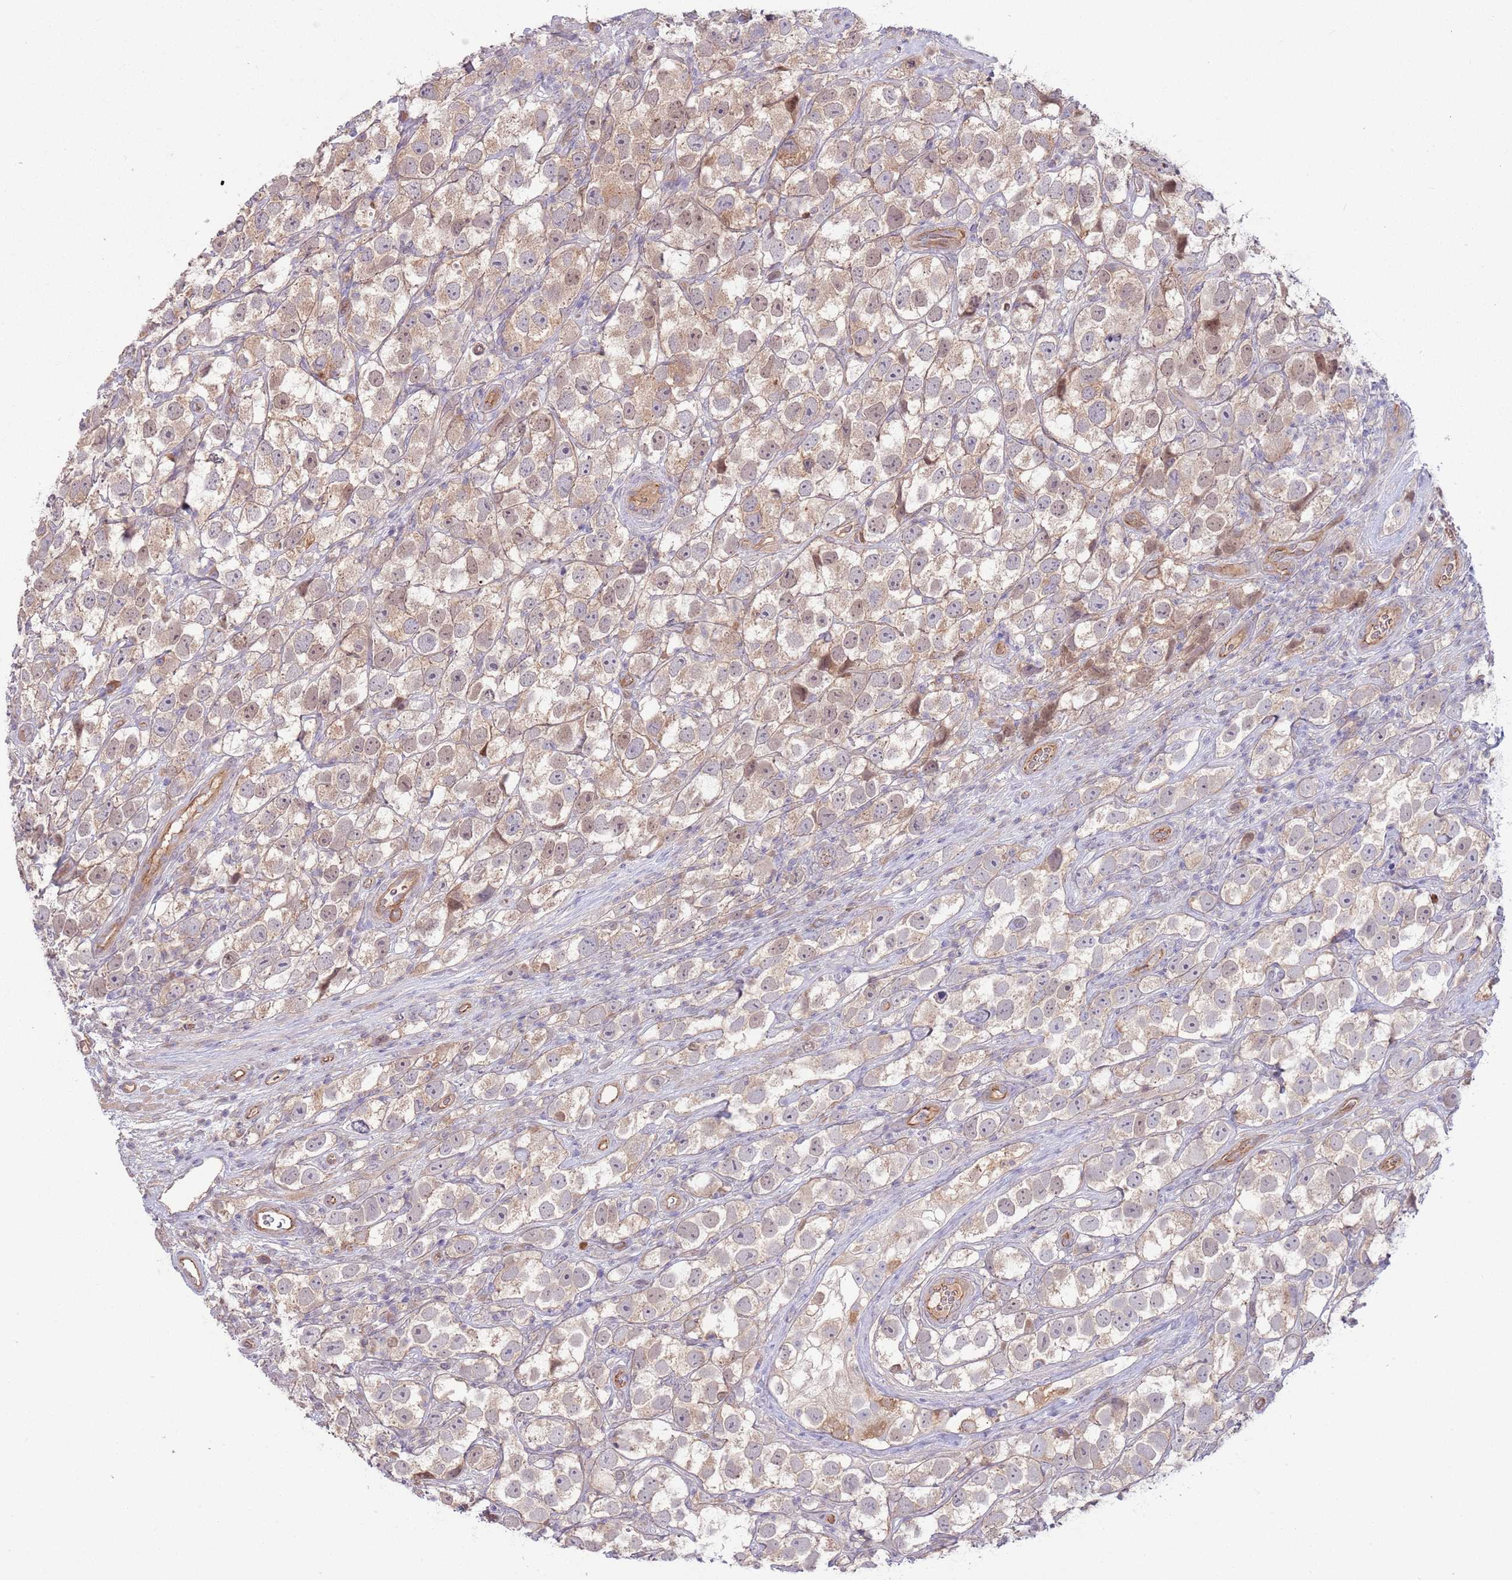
{"staining": {"intensity": "weak", "quantity": ">75%", "location": "cytoplasmic/membranous"}, "tissue": "testis cancer", "cell_type": "Tumor cells", "image_type": "cancer", "snomed": [{"axis": "morphology", "description": "Seminoma, NOS"}, {"axis": "topography", "description": "Testis"}], "caption": "An immunohistochemistry (IHC) micrograph of neoplastic tissue is shown. Protein staining in brown labels weak cytoplasmic/membranous positivity in testis seminoma within tumor cells.", "gene": "SAV1", "patient": {"sex": "male", "age": 26}}